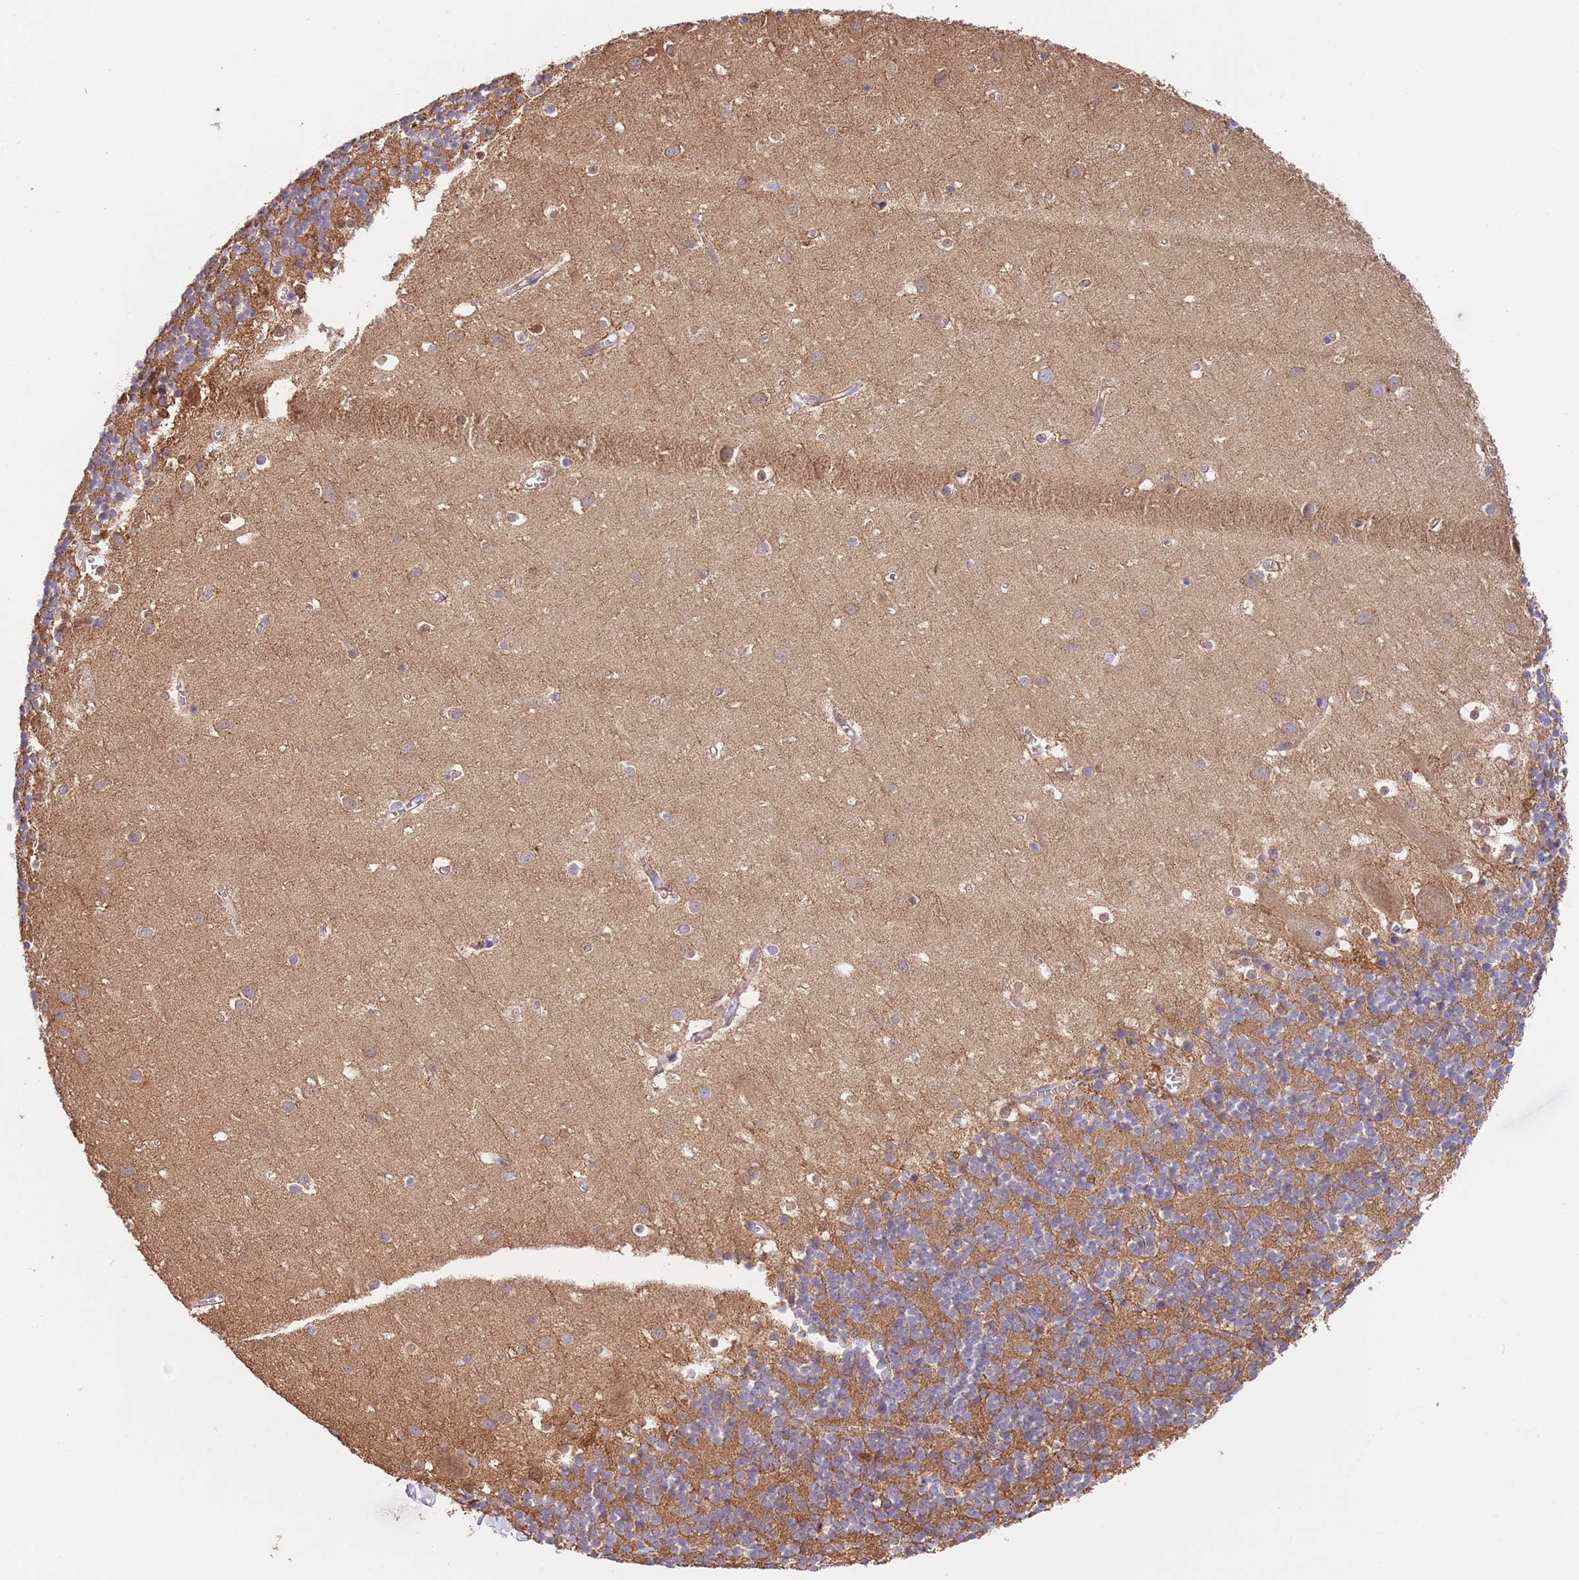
{"staining": {"intensity": "moderate", "quantity": ">75%", "location": "cytoplasmic/membranous"}, "tissue": "cerebellum", "cell_type": "Cells in granular layer", "image_type": "normal", "snomed": [{"axis": "morphology", "description": "Normal tissue, NOS"}, {"axis": "topography", "description": "Cerebellum"}], "caption": "An image of human cerebellum stained for a protein displays moderate cytoplasmic/membranous brown staining in cells in granular layer. Immunohistochemistry stains the protein of interest in brown and the nuclei are stained blue.", "gene": "FAM89B", "patient": {"sex": "male", "age": 54}}